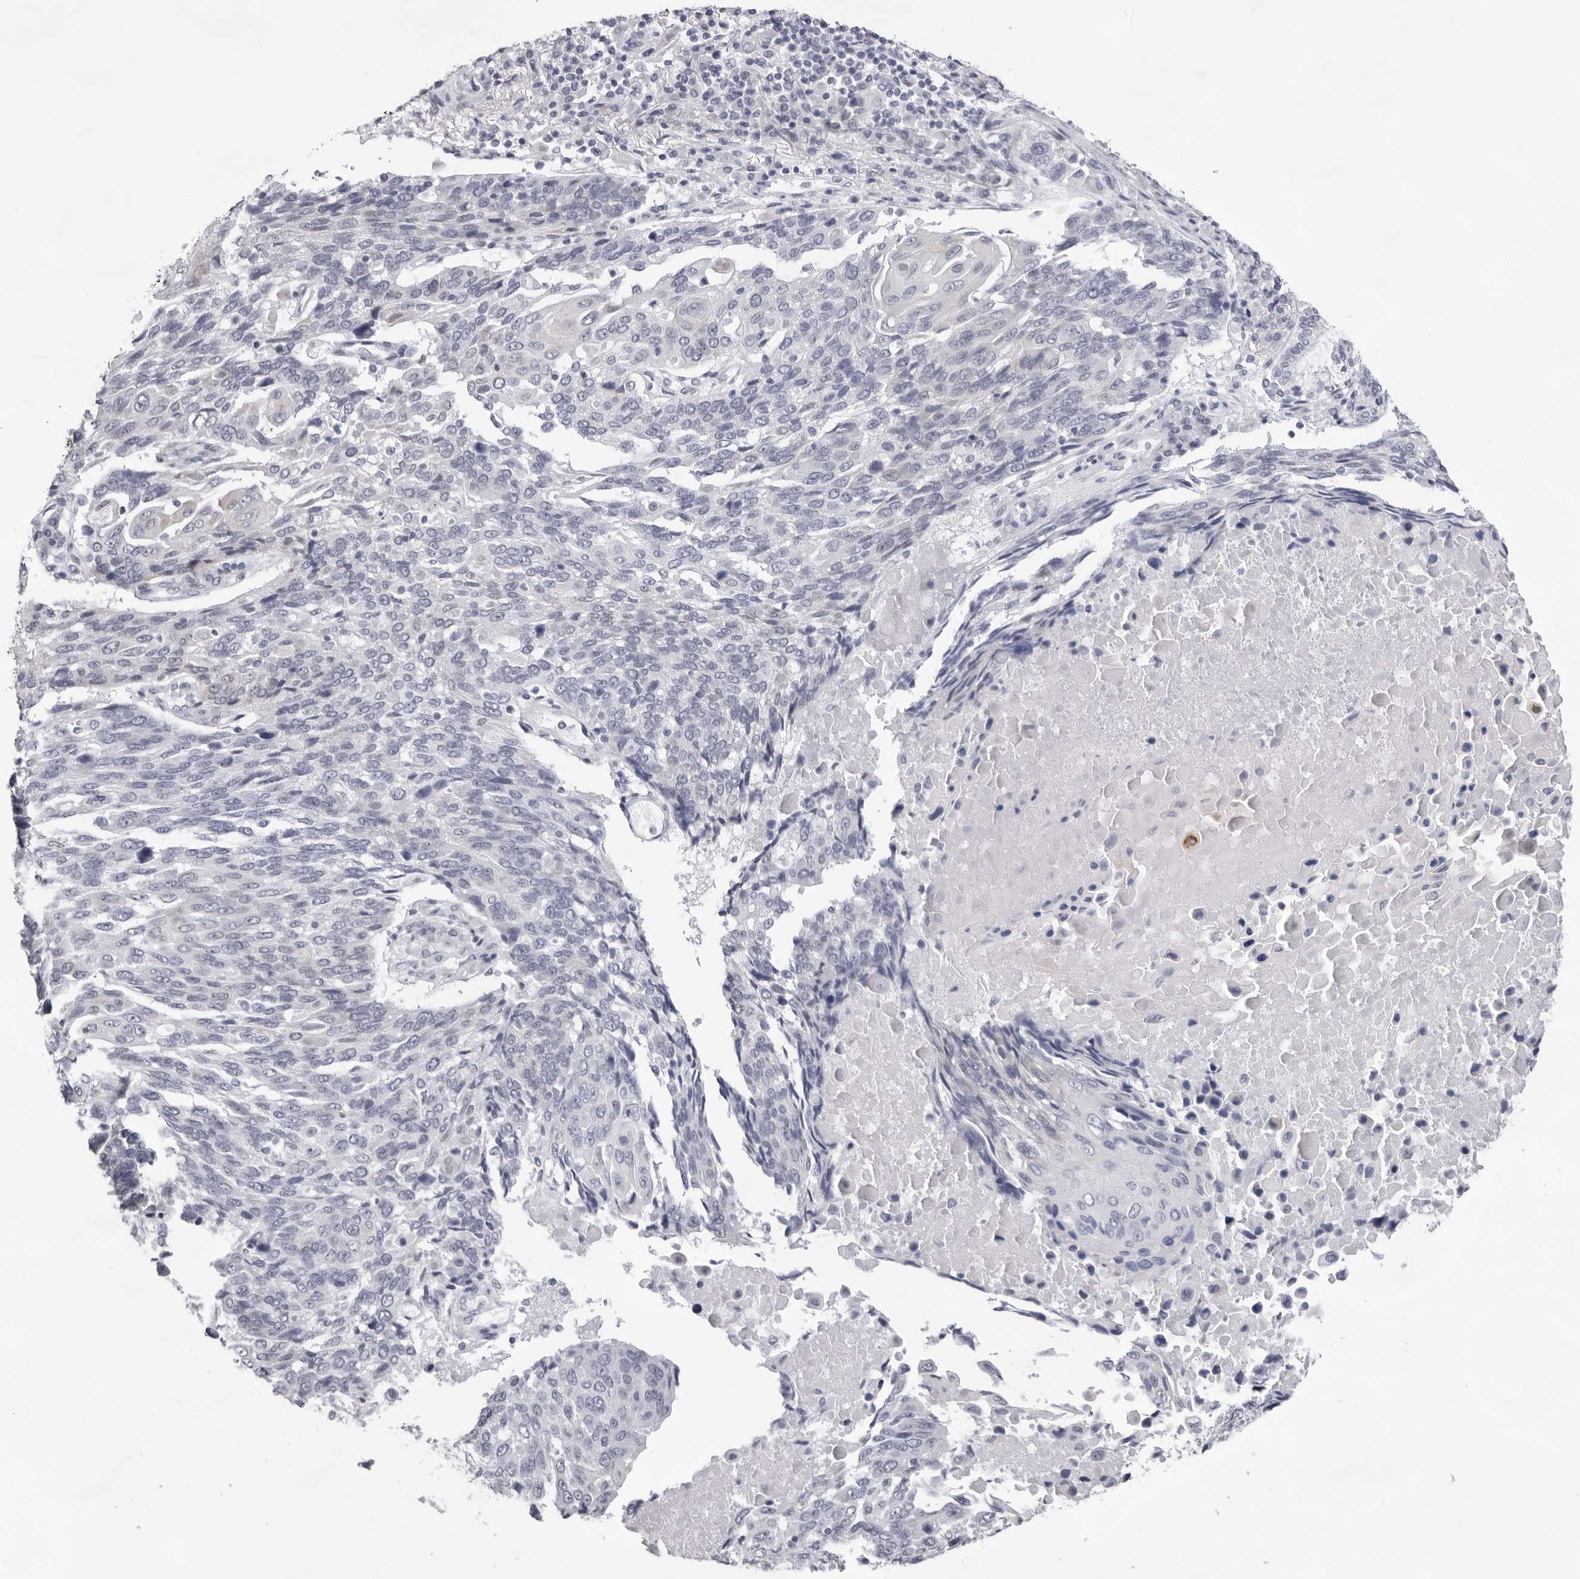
{"staining": {"intensity": "negative", "quantity": "none", "location": "none"}, "tissue": "lung cancer", "cell_type": "Tumor cells", "image_type": "cancer", "snomed": [{"axis": "morphology", "description": "Squamous cell carcinoma, NOS"}, {"axis": "topography", "description": "Lung"}], "caption": "High power microscopy image of an immunohistochemistry micrograph of lung cancer, revealing no significant positivity in tumor cells. The staining is performed using DAB (3,3'-diaminobenzidine) brown chromogen with nuclei counter-stained in using hematoxylin.", "gene": "SMIM2", "patient": {"sex": "male", "age": 66}}